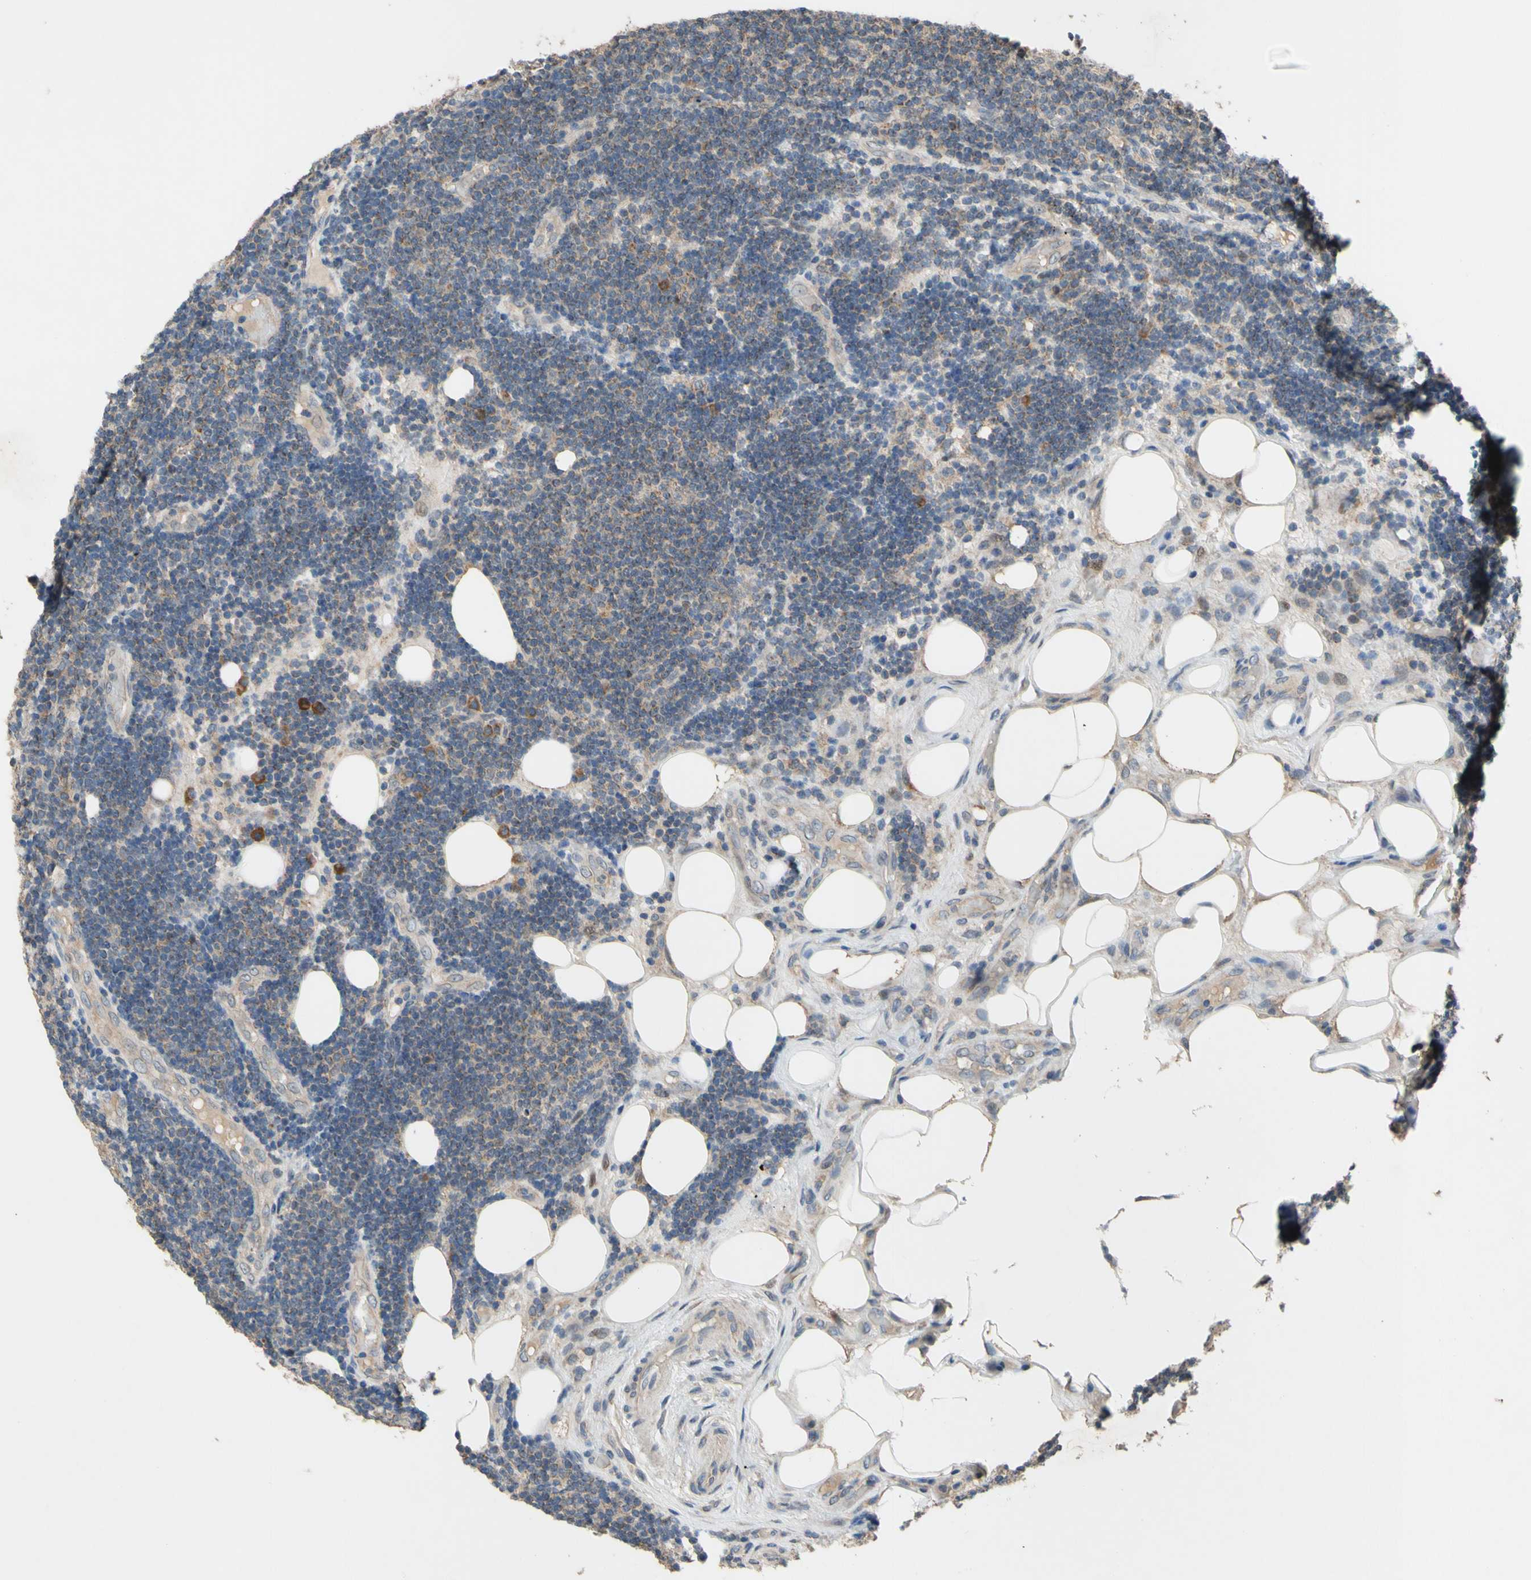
{"staining": {"intensity": "weak", "quantity": "25%-75%", "location": "cytoplasmic/membranous"}, "tissue": "lymphoma", "cell_type": "Tumor cells", "image_type": "cancer", "snomed": [{"axis": "morphology", "description": "Malignant lymphoma, non-Hodgkin's type, Low grade"}, {"axis": "topography", "description": "Lymph node"}], "caption": "Immunohistochemistry histopathology image of neoplastic tissue: human low-grade malignant lymphoma, non-Hodgkin's type stained using IHC demonstrates low levels of weak protein expression localized specifically in the cytoplasmic/membranous of tumor cells, appearing as a cytoplasmic/membranous brown color.", "gene": "CD164", "patient": {"sex": "male", "age": 83}}